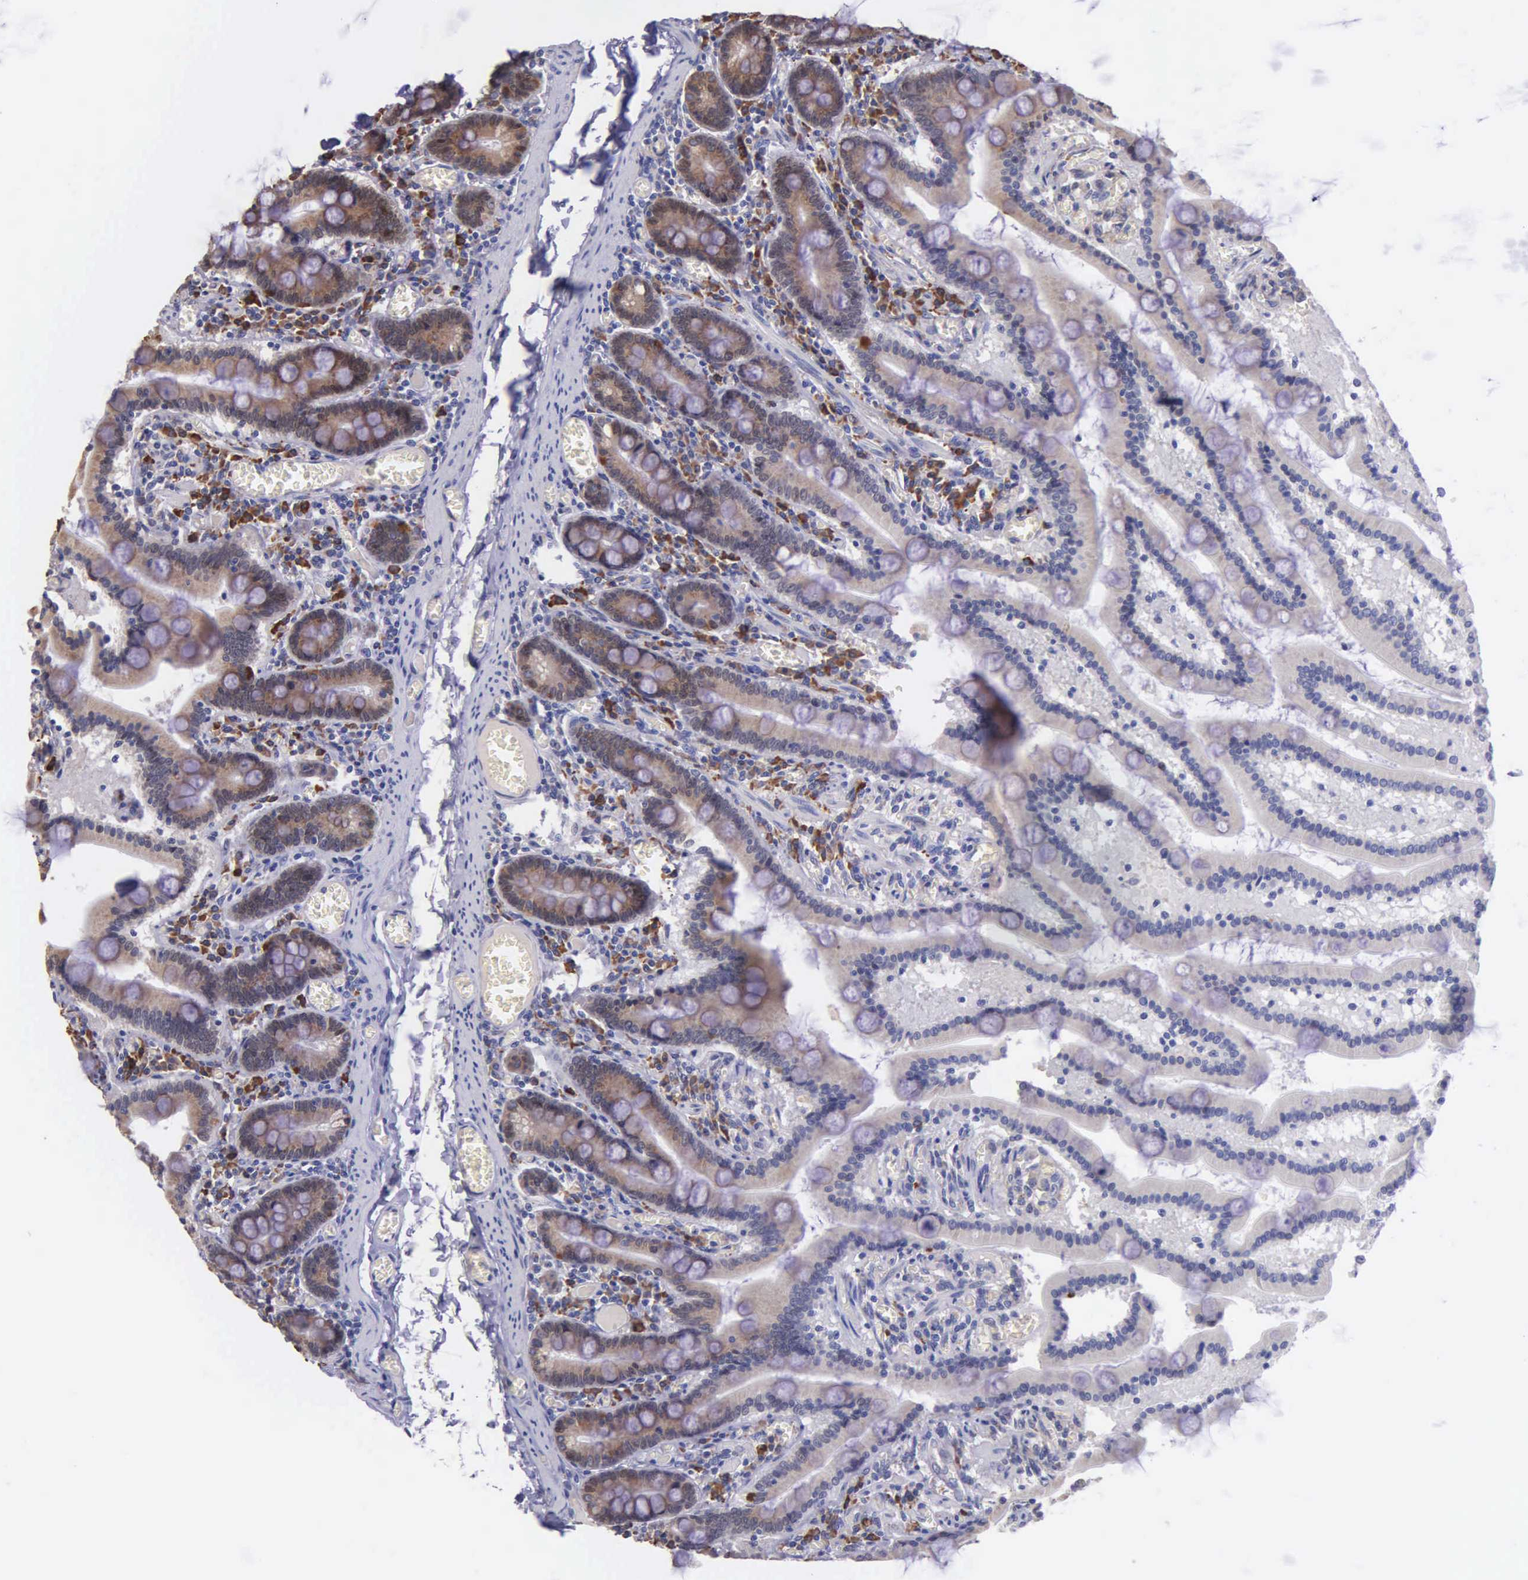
{"staining": {"intensity": "moderate", "quantity": "25%-75%", "location": "cytoplasmic/membranous"}, "tissue": "small intestine", "cell_type": "Glandular cells", "image_type": "normal", "snomed": [{"axis": "morphology", "description": "Normal tissue, NOS"}, {"axis": "topography", "description": "Small intestine"}], "caption": "An immunohistochemistry (IHC) photomicrograph of unremarkable tissue is shown. Protein staining in brown labels moderate cytoplasmic/membranous positivity in small intestine within glandular cells.", "gene": "ZC3H12B", "patient": {"sex": "male", "age": 59}}